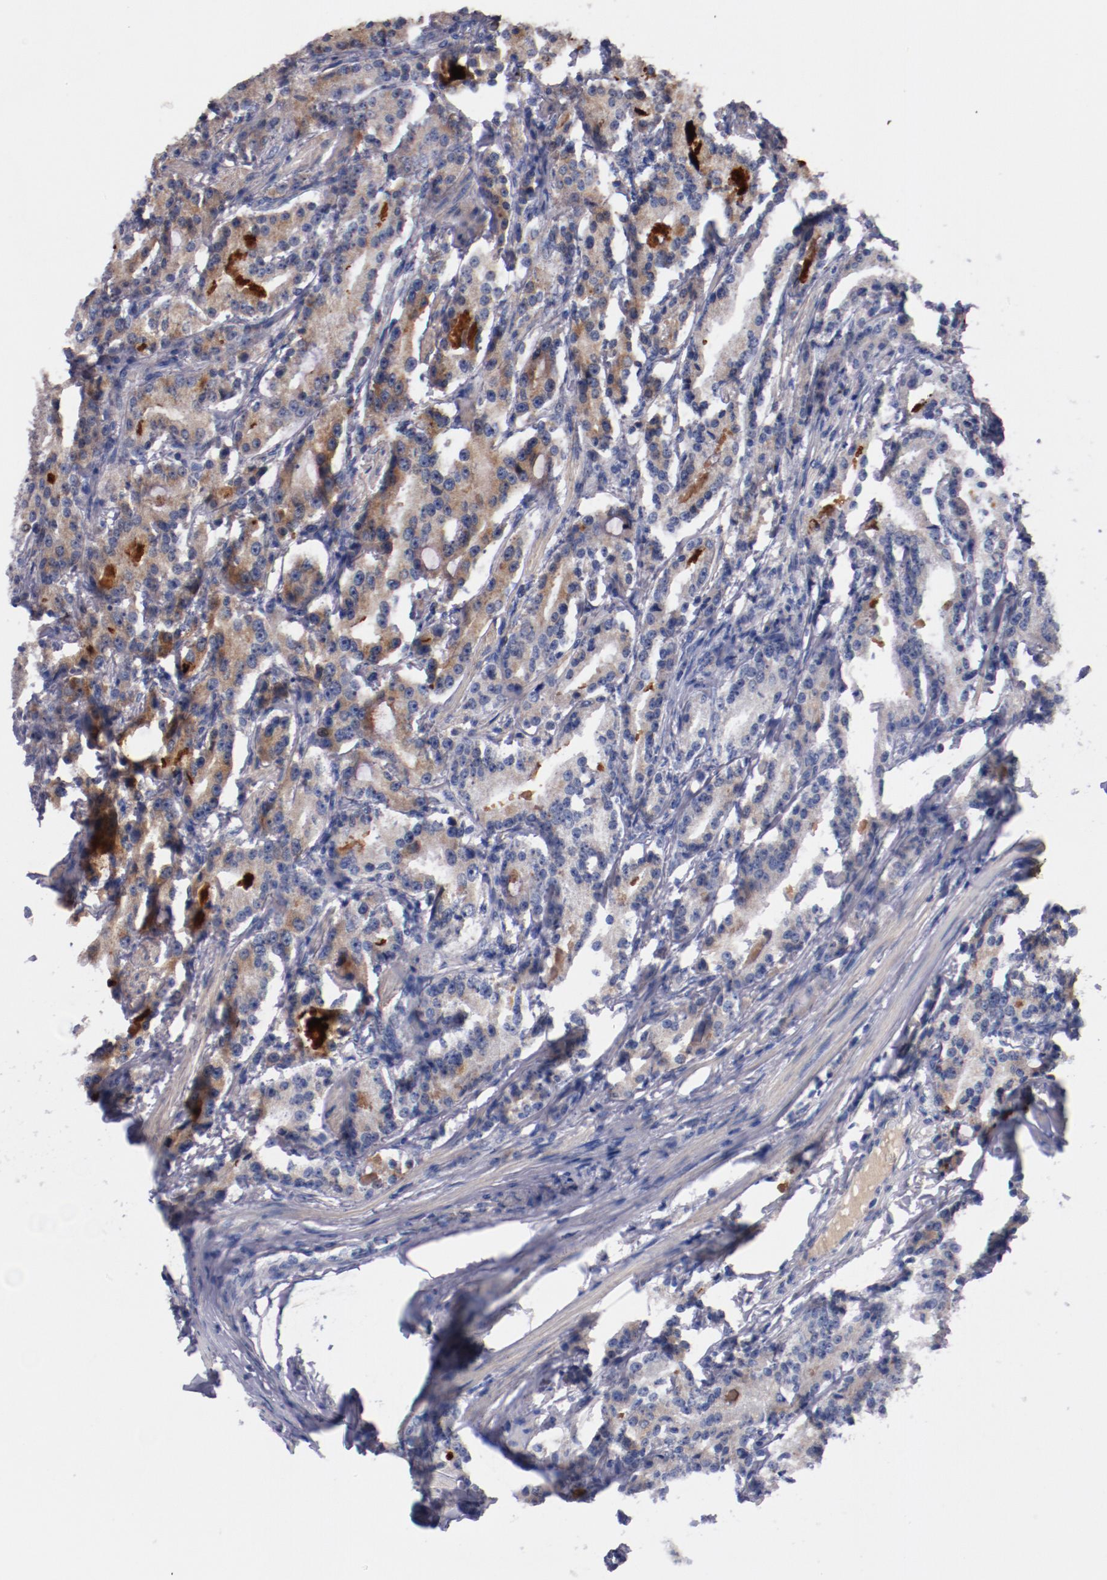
{"staining": {"intensity": "moderate", "quantity": "25%-75%", "location": "cytoplasmic/membranous"}, "tissue": "prostate cancer", "cell_type": "Tumor cells", "image_type": "cancer", "snomed": [{"axis": "morphology", "description": "Adenocarcinoma, Medium grade"}, {"axis": "topography", "description": "Prostate"}], "caption": "An IHC histopathology image of neoplastic tissue is shown. Protein staining in brown labels moderate cytoplasmic/membranous positivity in prostate cancer within tumor cells.", "gene": "CNTNAP2", "patient": {"sex": "male", "age": 72}}